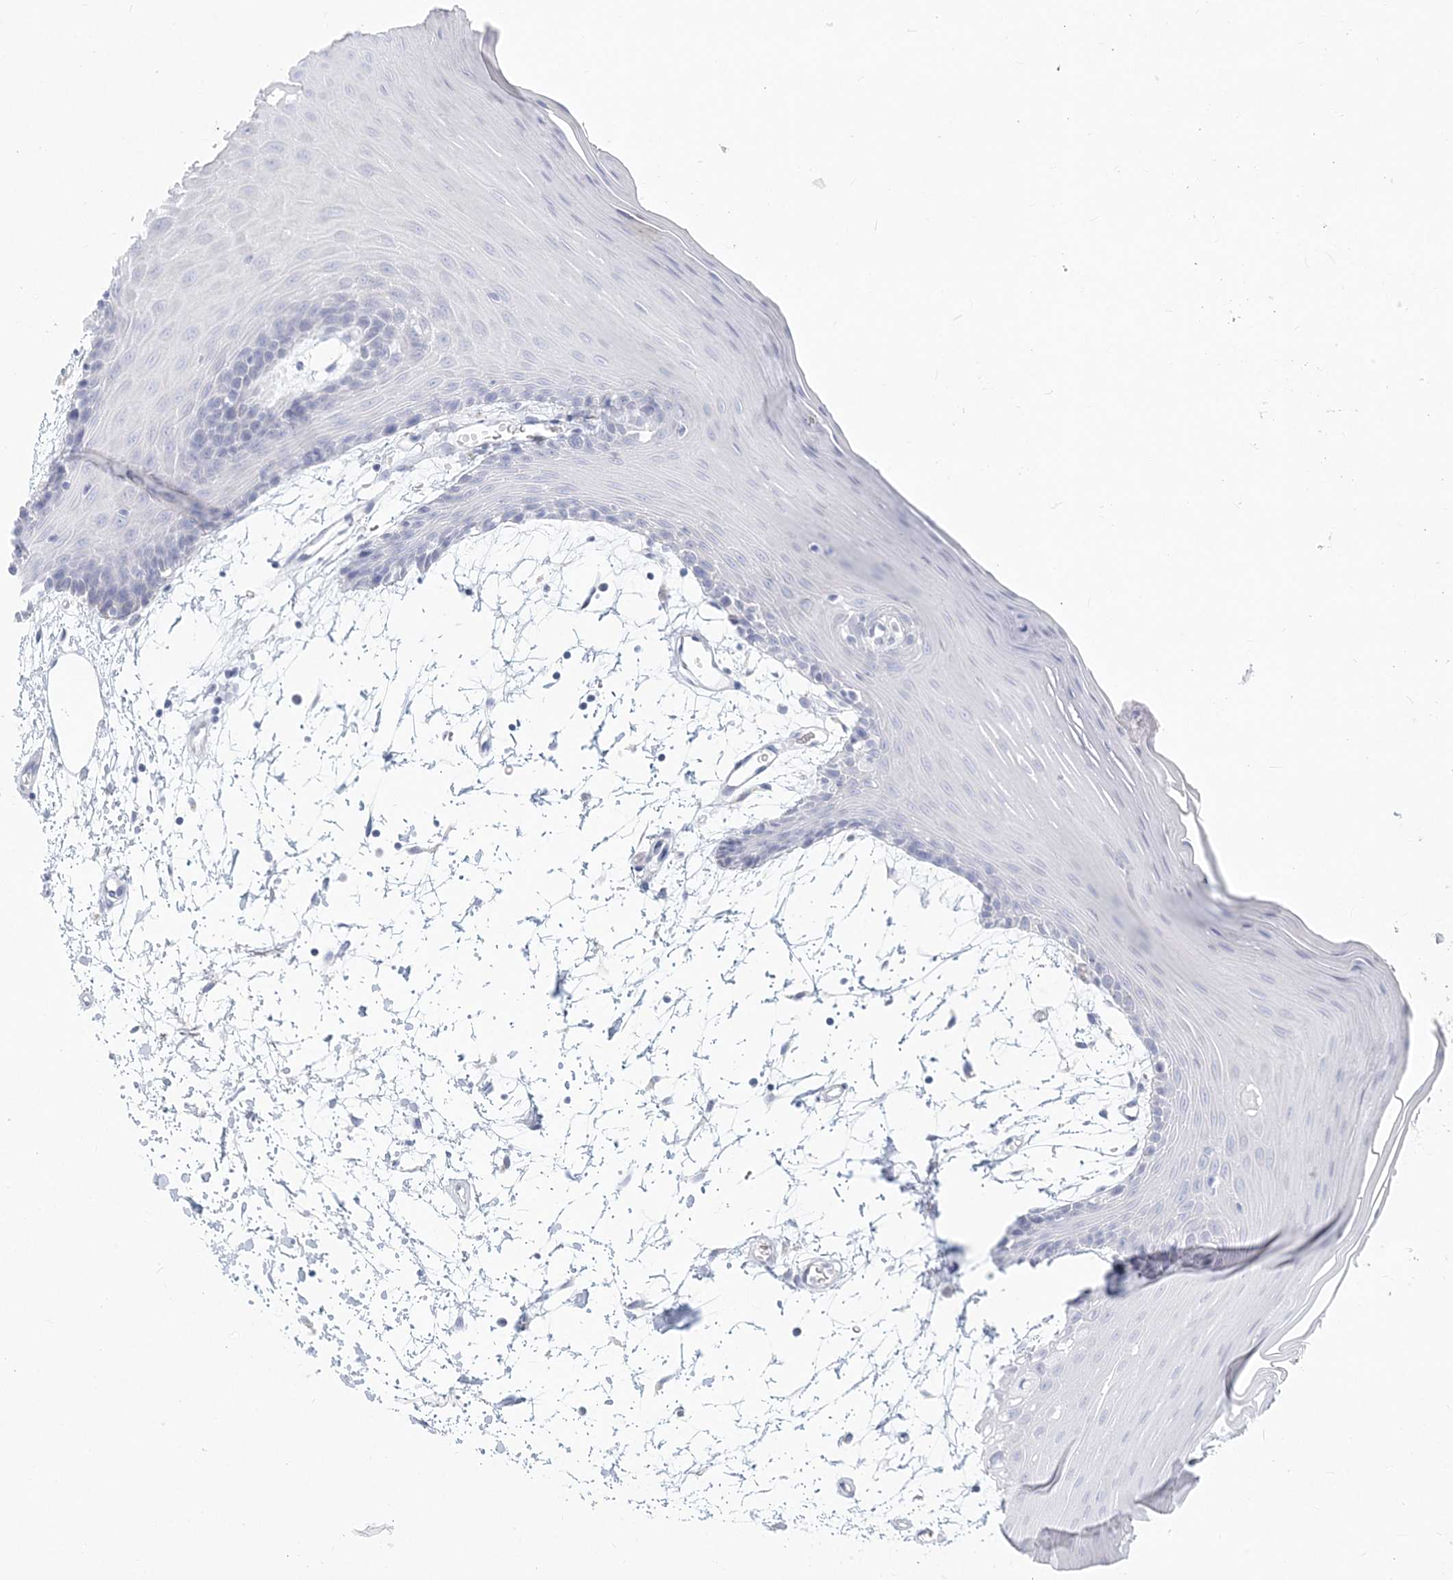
{"staining": {"intensity": "negative", "quantity": "none", "location": "none"}, "tissue": "oral mucosa", "cell_type": "Squamous epithelial cells", "image_type": "normal", "snomed": [{"axis": "morphology", "description": "Normal tissue, NOS"}, {"axis": "topography", "description": "Skeletal muscle"}, {"axis": "topography", "description": "Oral tissue"}, {"axis": "topography", "description": "Salivary gland"}, {"axis": "topography", "description": "Peripheral nerve tissue"}], "caption": "This is an immunohistochemistry image of unremarkable human oral mucosa. There is no expression in squamous epithelial cells.", "gene": "CSN1S1", "patient": {"sex": "male", "age": 54}}